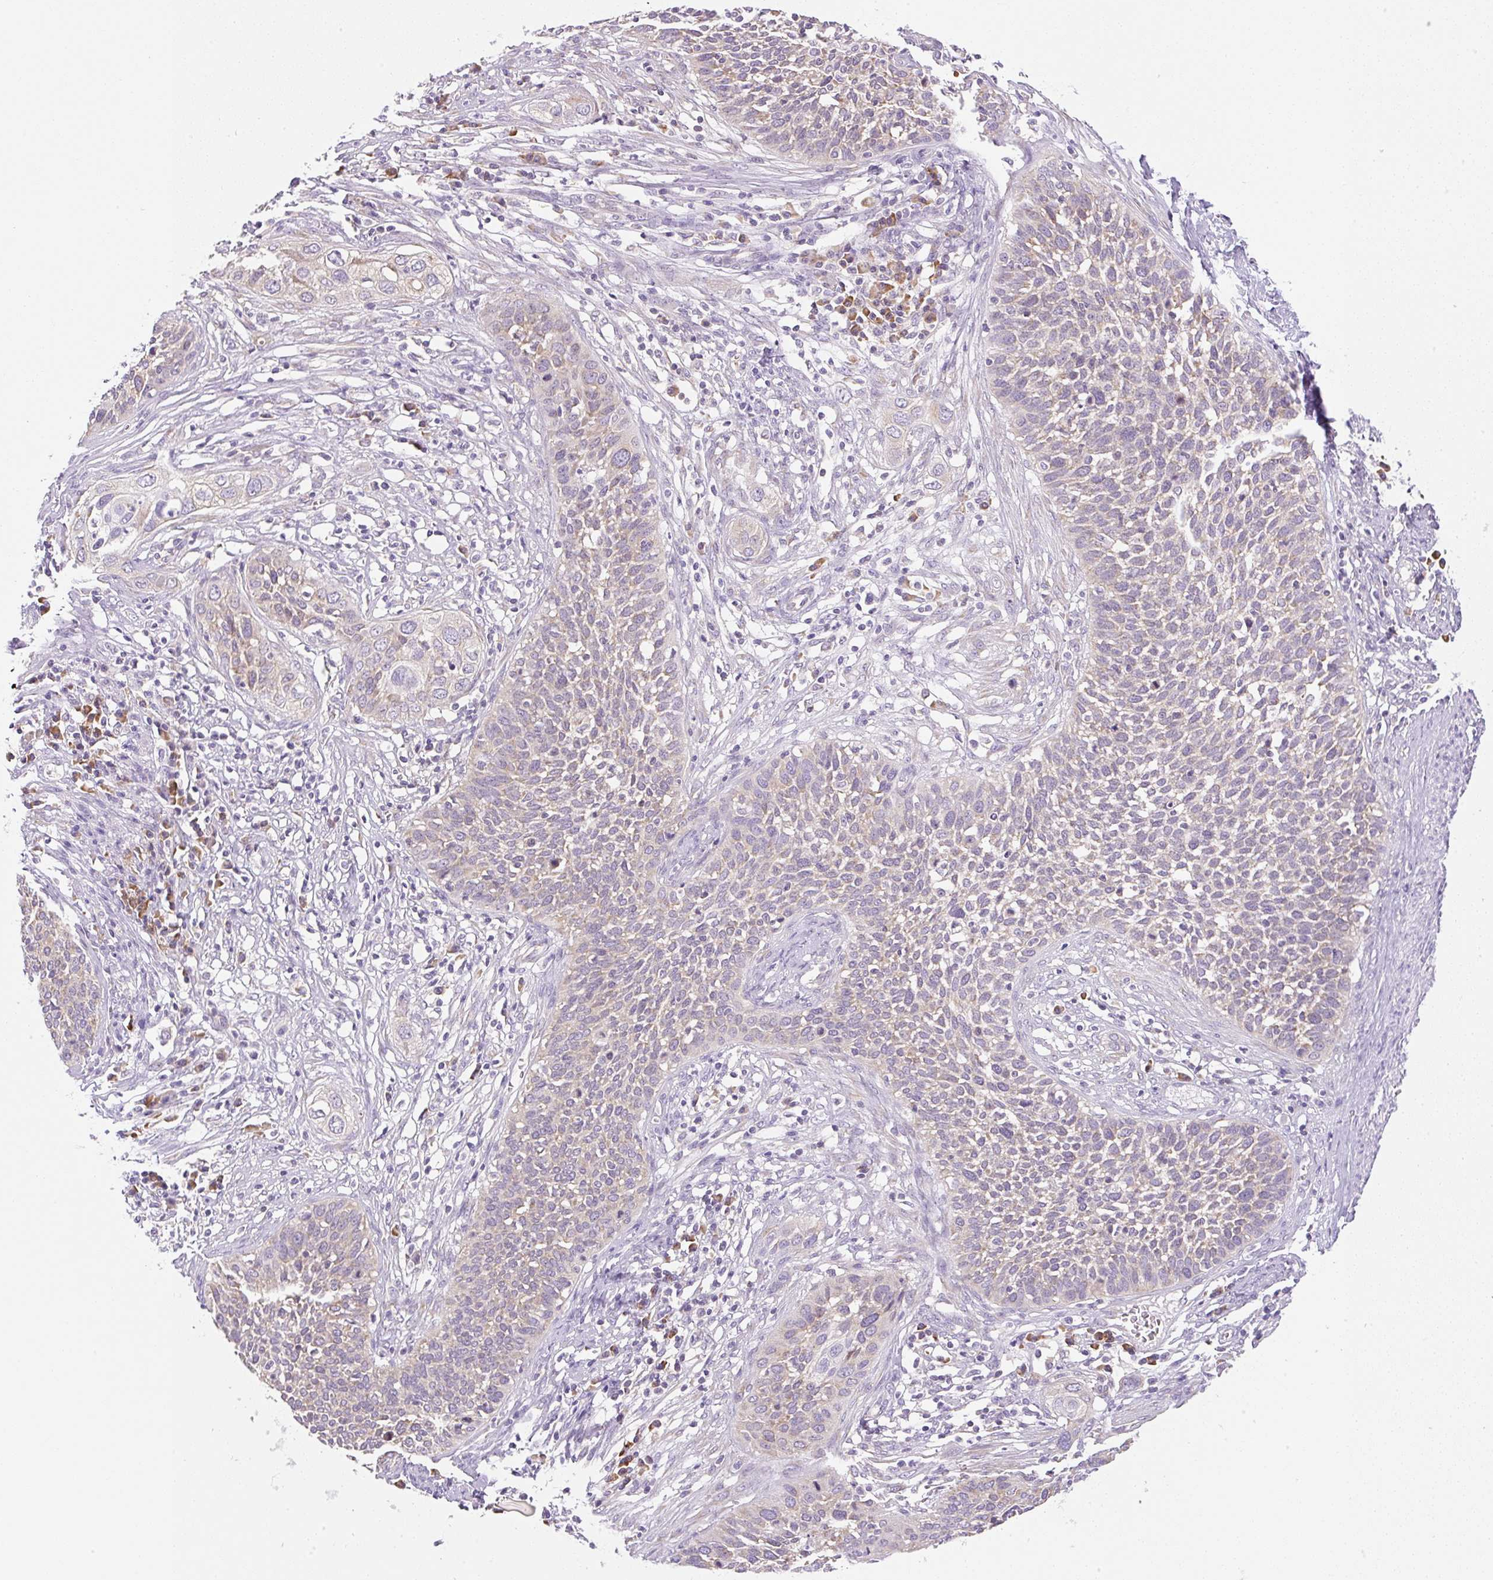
{"staining": {"intensity": "weak", "quantity": "<25%", "location": "cytoplasmic/membranous"}, "tissue": "cervical cancer", "cell_type": "Tumor cells", "image_type": "cancer", "snomed": [{"axis": "morphology", "description": "Squamous cell carcinoma, NOS"}, {"axis": "topography", "description": "Cervix"}], "caption": "The histopathology image exhibits no significant positivity in tumor cells of cervical cancer. (DAB immunohistochemistry (IHC) with hematoxylin counter stain).", "gene": "RPL18A", "patient": {"sex": "female", "age": 34}}